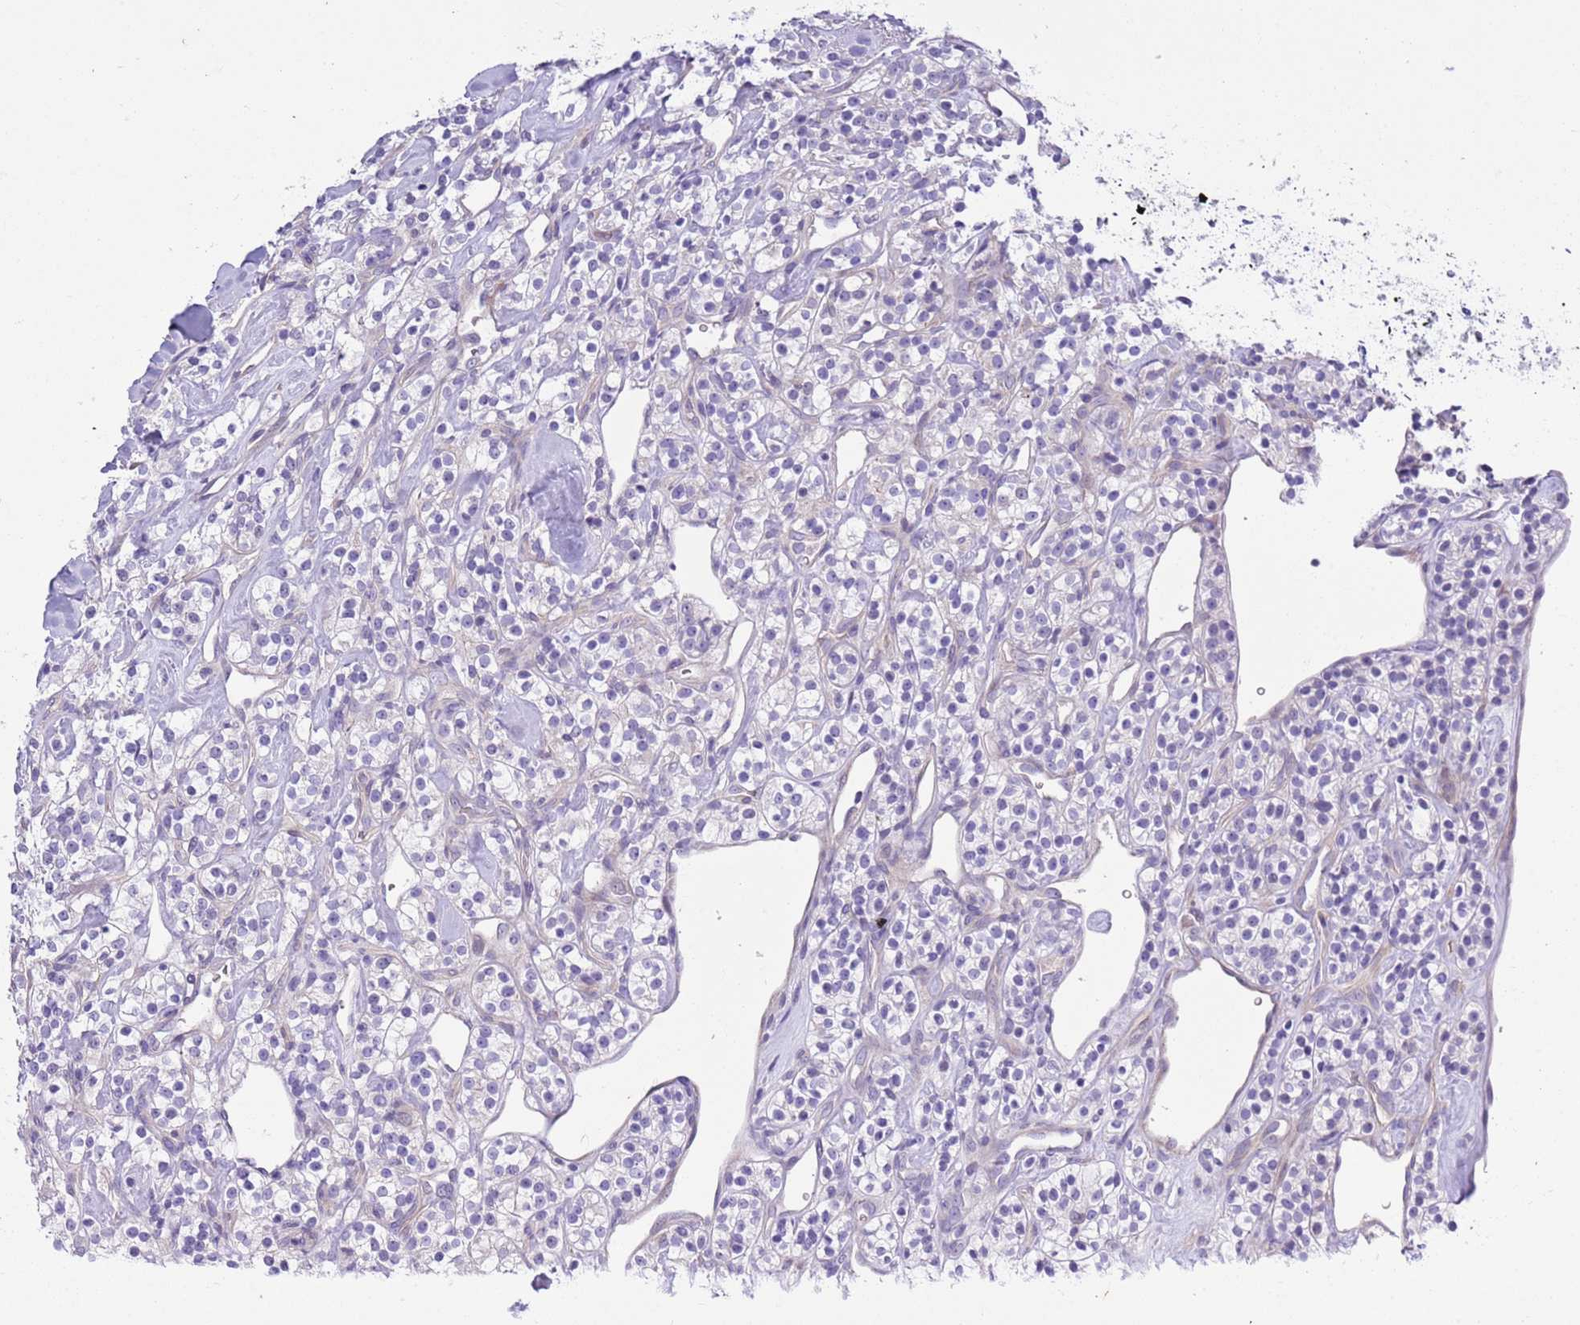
{"staining": {"intensity": "negative", "quantity": "none", "location": "none"}, "tissue": "renal cancer", "cell_type": "Tumor cells", "image_type": "cancer", "snomed": [{"axis": "morphology", "description": "Adenocarcinoma, NOS"}, {"axis": "topography", "description": "Kidney"}], "caption": "An image of renal adenocarcinoma stained for a protein exhibits no brown staining in tumor cells.", "gene": "NET1", "patient": {"sex": "male", "age": 77}}